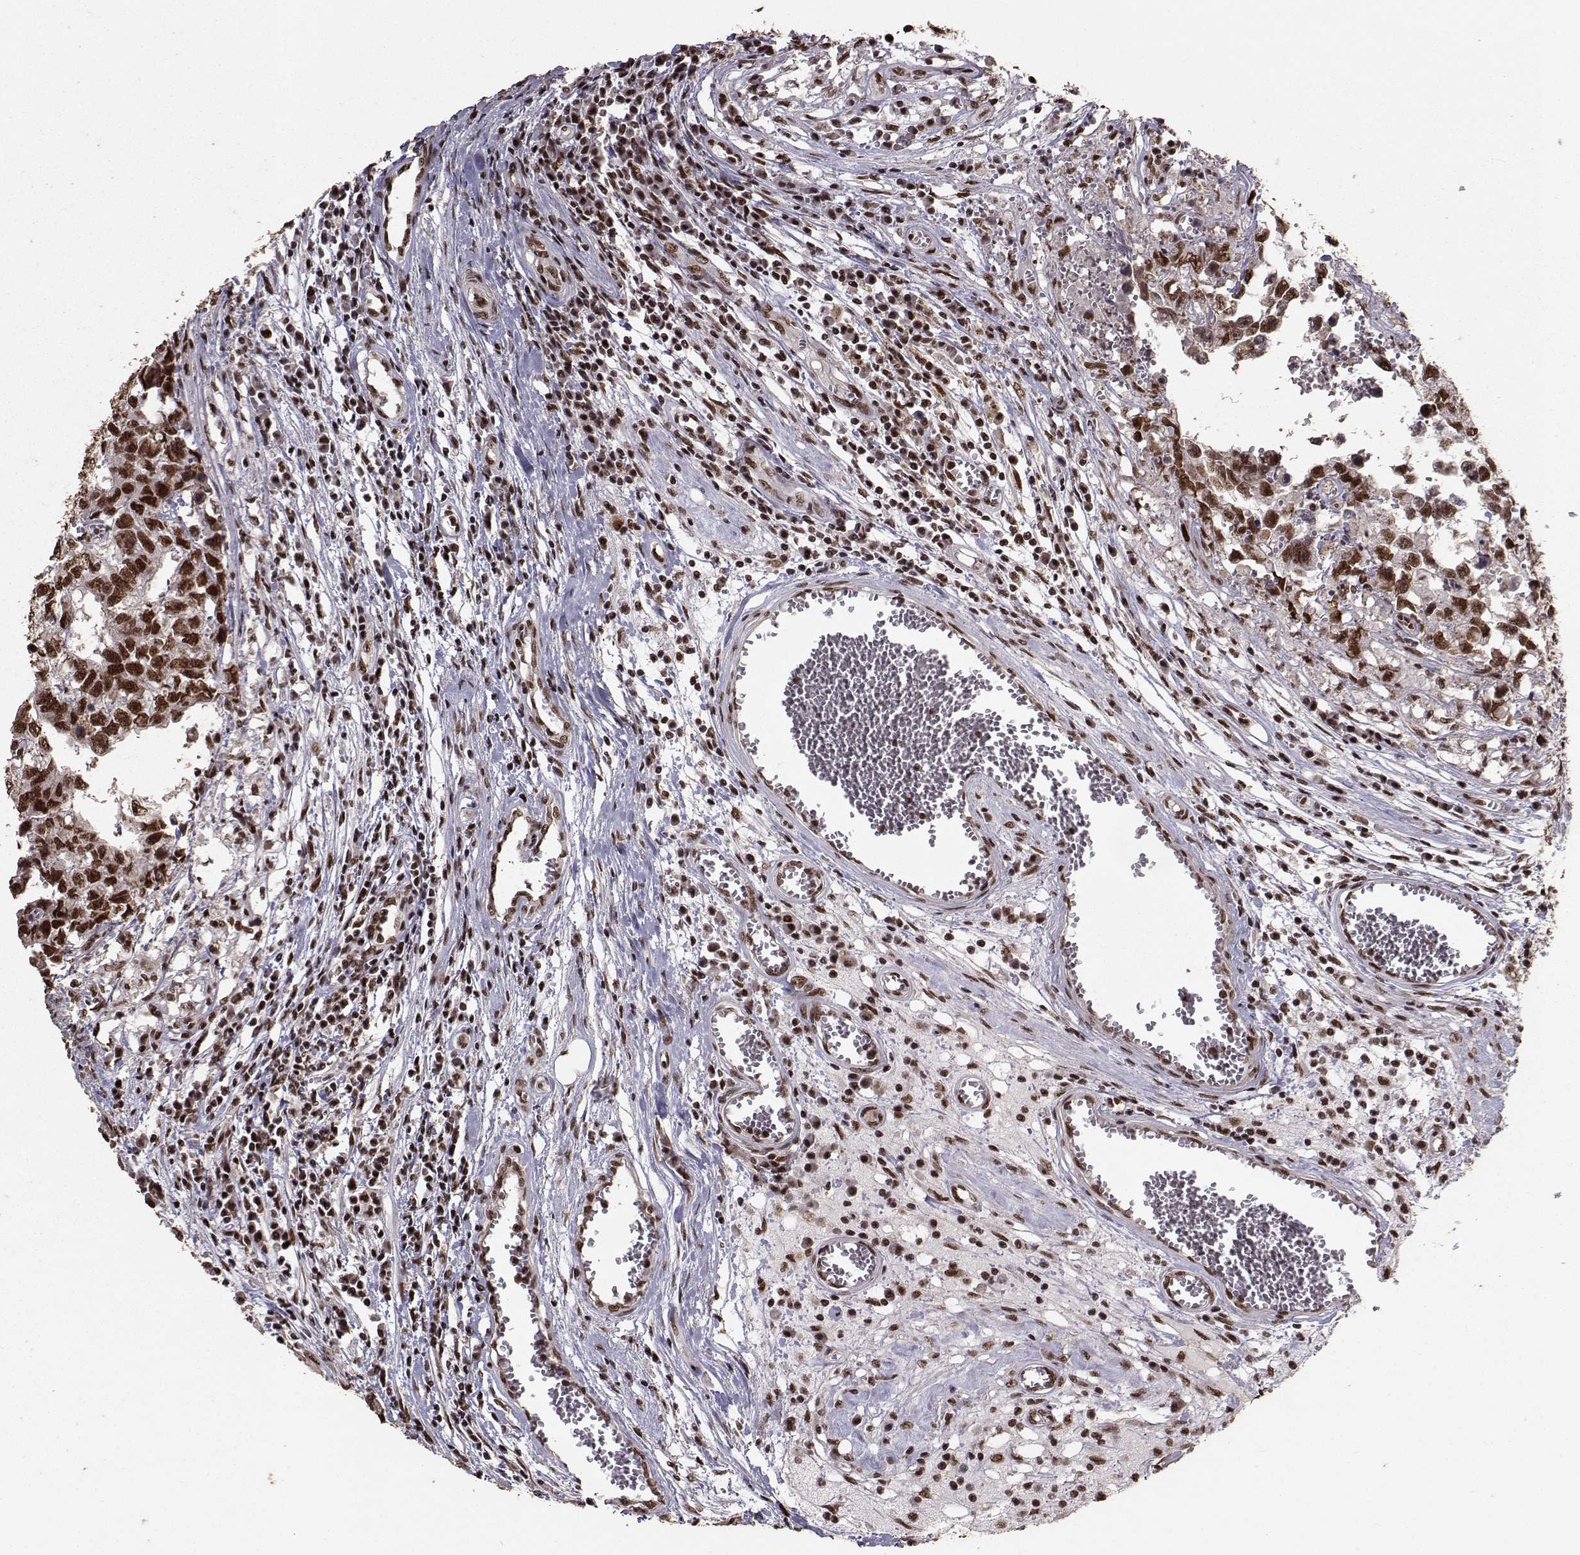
{"staining": {"intensity": "strong", "quantity": "25%-75%", "location": "nuclear"}, "tissue": "testis cancer", "cell_type": "Tumor cells", "image_type": "cancer", "snomed": [{"axis": "morphology", "description": "Carcinoma, Embryonal, NOS"}, {"axis": "topography", "description": "Testis"}], "caption": "The histopathology image reveals immunohistochemical staining of testis embryonal carcinoma. There is strong nuclear expression is appreciated in about 25%-75% of tumor cells.", "gene": "SF1", "patient": {"sex": "male", "age": 36}}